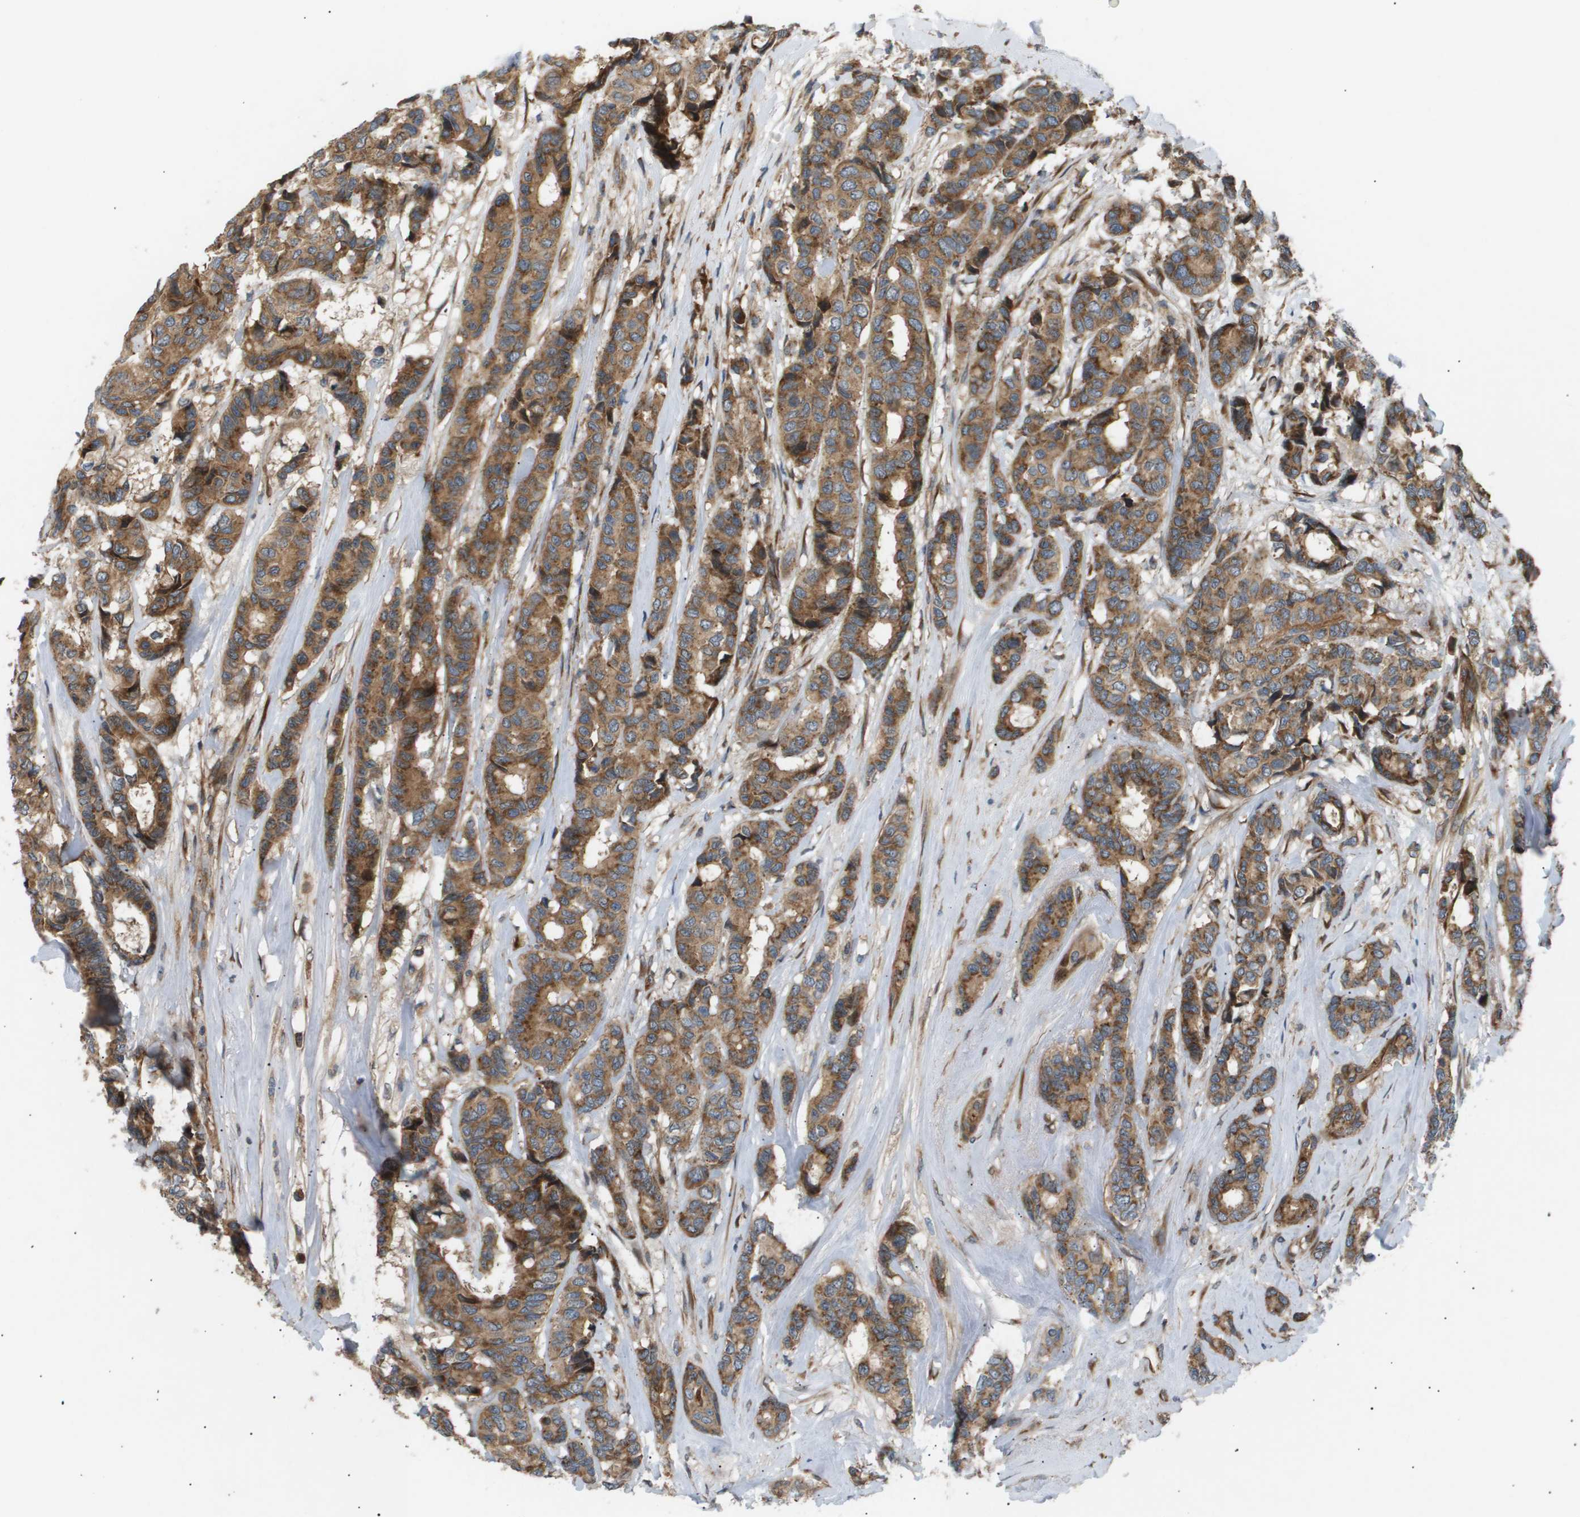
{"staining": {"intensity": "moderate", "quantity": ">75%", "location": "cytoplasmic/membranous"}, "tissue": "breast cancer", "cell_type": "Tumor cells", "image_type": "cancer", "snomed": [{"axis": "morphology", "description": "Duct carcinoma"}, {"axis": "topography", "description": "Breast"}], "caption": "Moderate cytoplasmic/membranous protein positivity is appreciated in about >75% of tumor cells in breast intraductal carcinoma. Ihc stains the protein of interest in brown and the nuclei are stained blue.", "gene": "LYSMD3", "patient": {"sex": "female", "age": 87}}